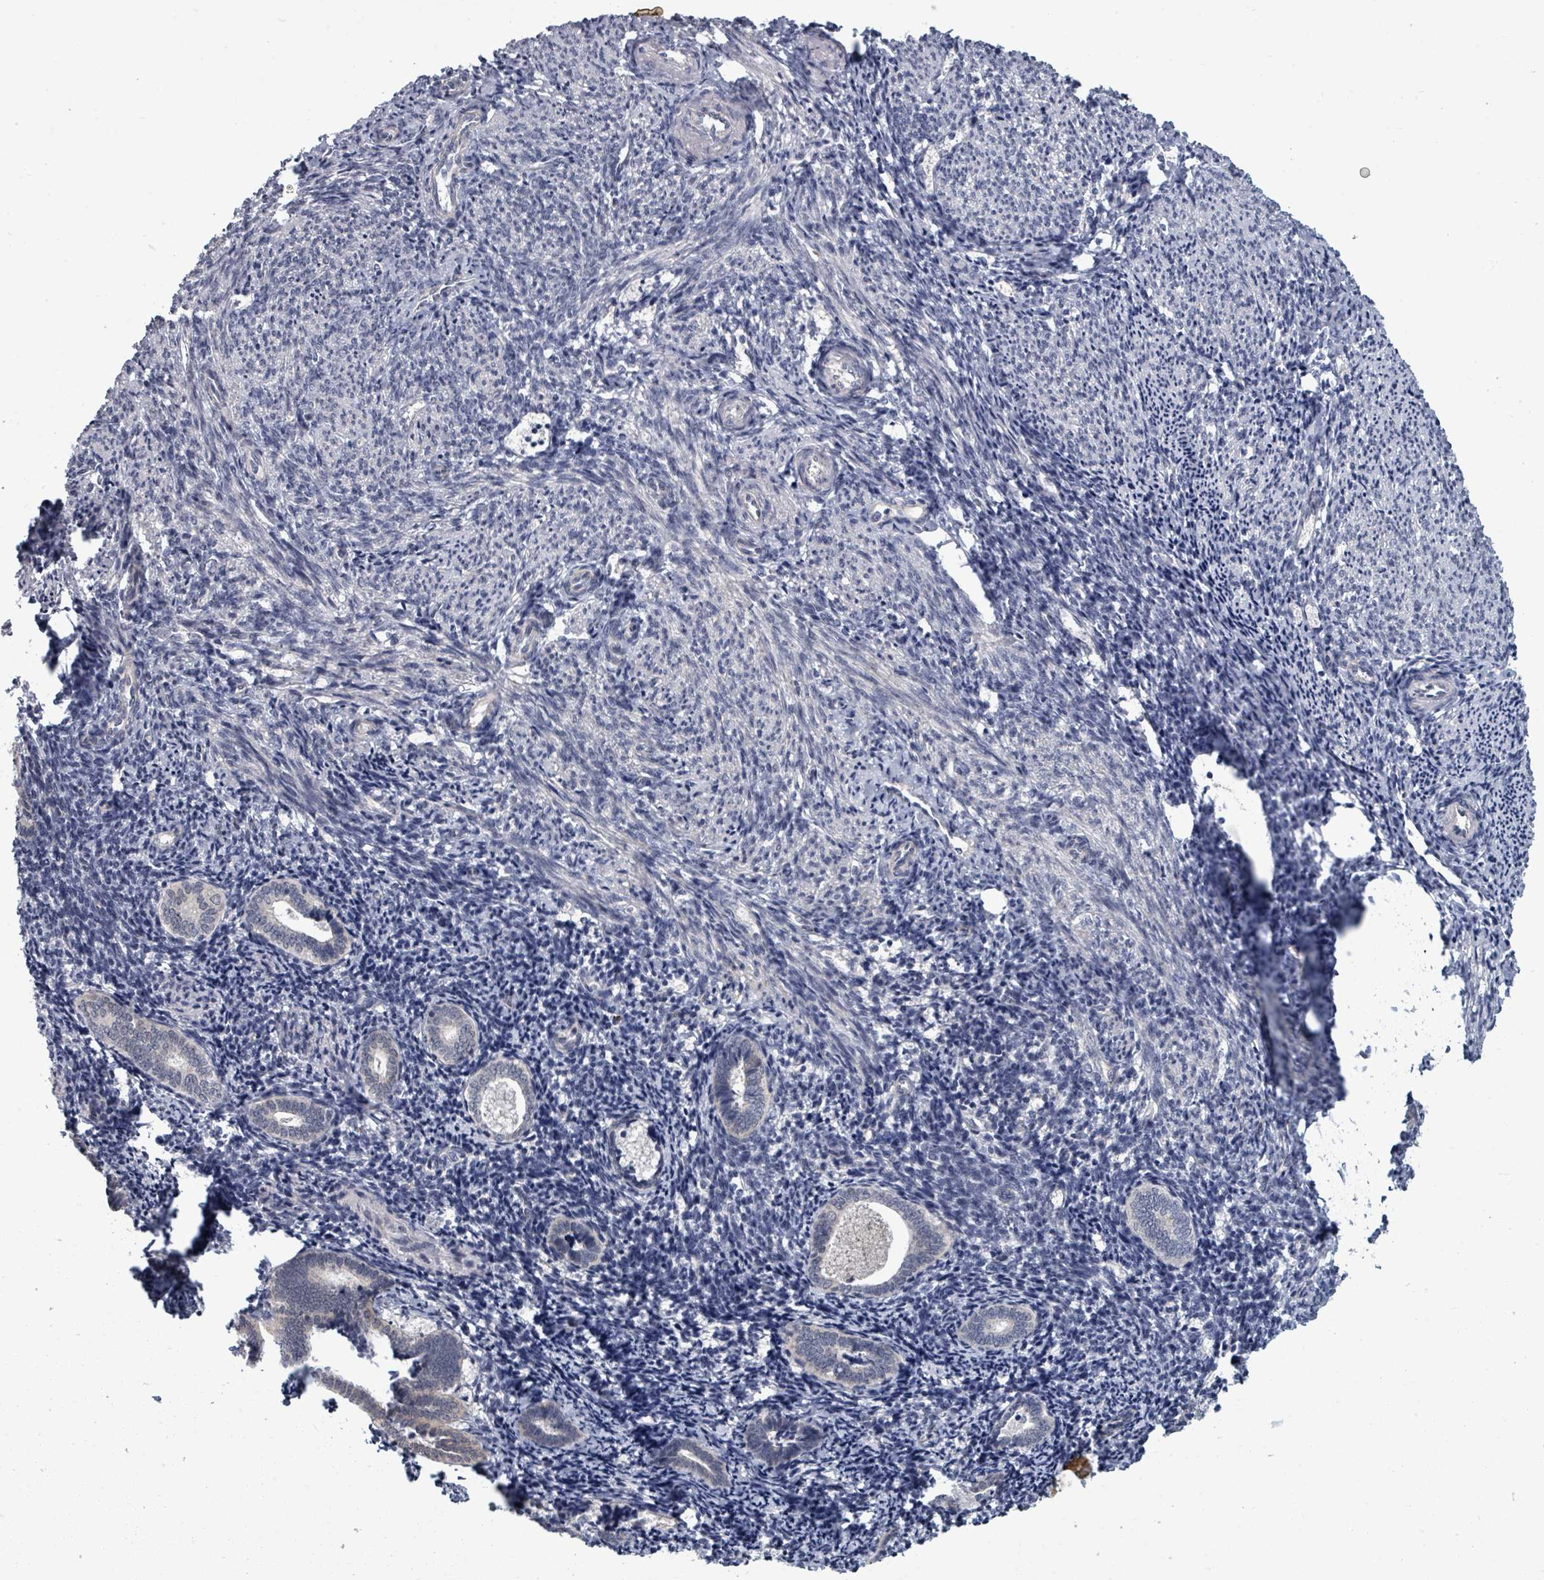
{"staining": {"intensity": "negative", "quantity": "none", "location": "none"}, "tissue": "endometrium", "cell_type": "Cells in endometrial stroma", "image_type": "normal", "snomed": [{"axis": "morphology", "description": "Normal tissue, NOS"}, {"axis": "topography", "description": "Endometrium"}], "caption": "Histopathology image shows no significant protein positivity in cells in endometrial stroma of unremarkable endometrium.", "gene": "ASB12", "patient": {"sex": "female", "age": 54}}